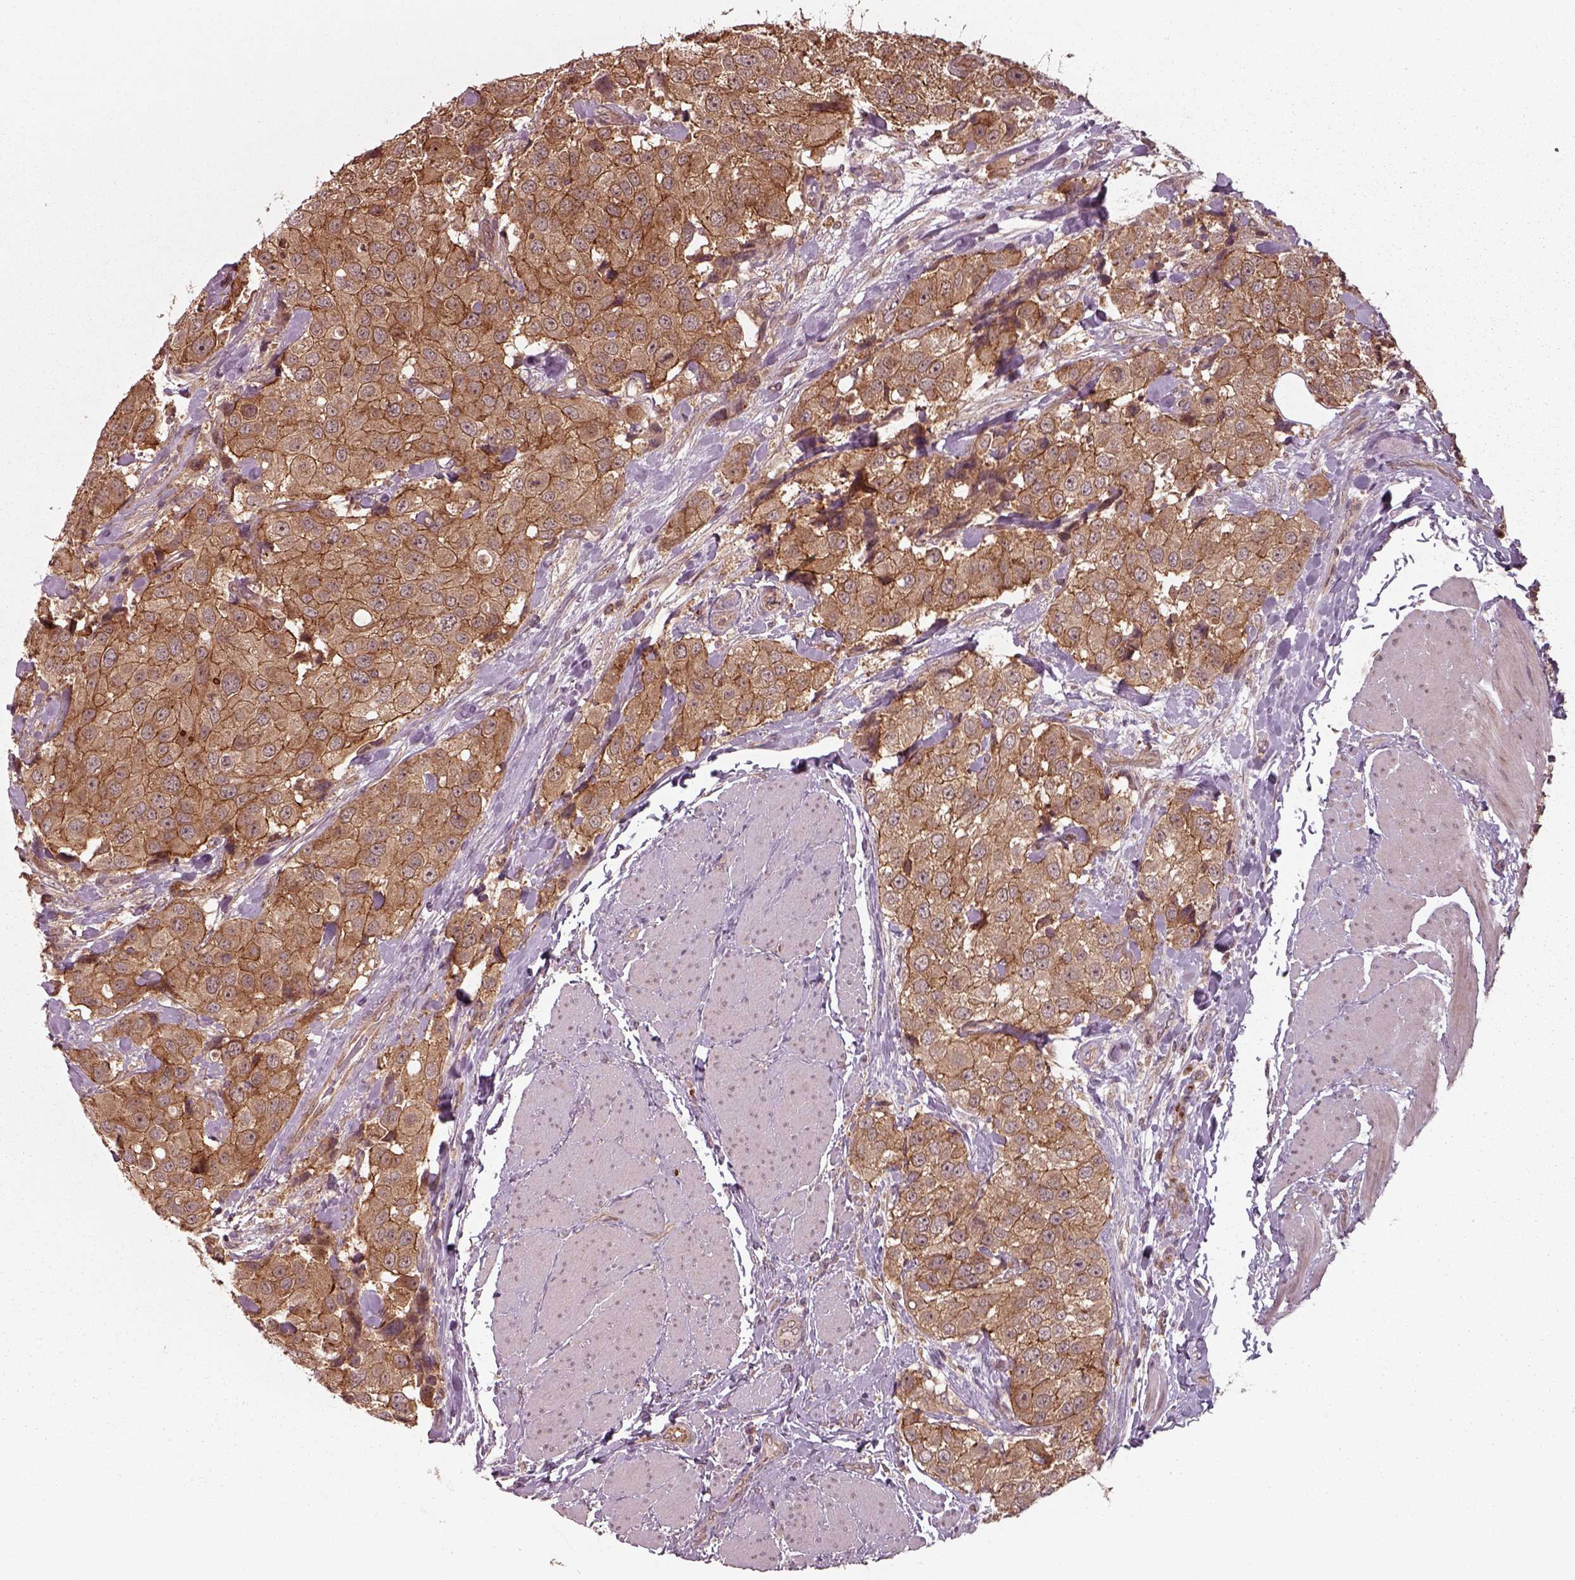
{"staining": {"intensity": "moderate", "quantity": ">75%", "location": "cytoplasmic/membranous"}, "tissue": "urothelial cancer", "cell_type": "Tumor cells", "image_type": "cancer", "snomed": [{"axis": "morphology", "description": "Urothelial carcinoma, High grade"}, {"axis": "topography", "description": "Urinary bladder"}], "caption": "Immunohistochemistry (DAB) staining of human urothelial carcinoma (high-grade) demonstrates moderate cytoplasmic/membranous protein expression in about >75% of tumor cells. The protein of interest is stained brown, and the nuclei are stained in blue (DAB (3,3'-diaminobenzidine) IHC with brightfield microscopy, high magnification).", "gene": "CHMP3", "patient": {"sex": "female", "age": 64}}